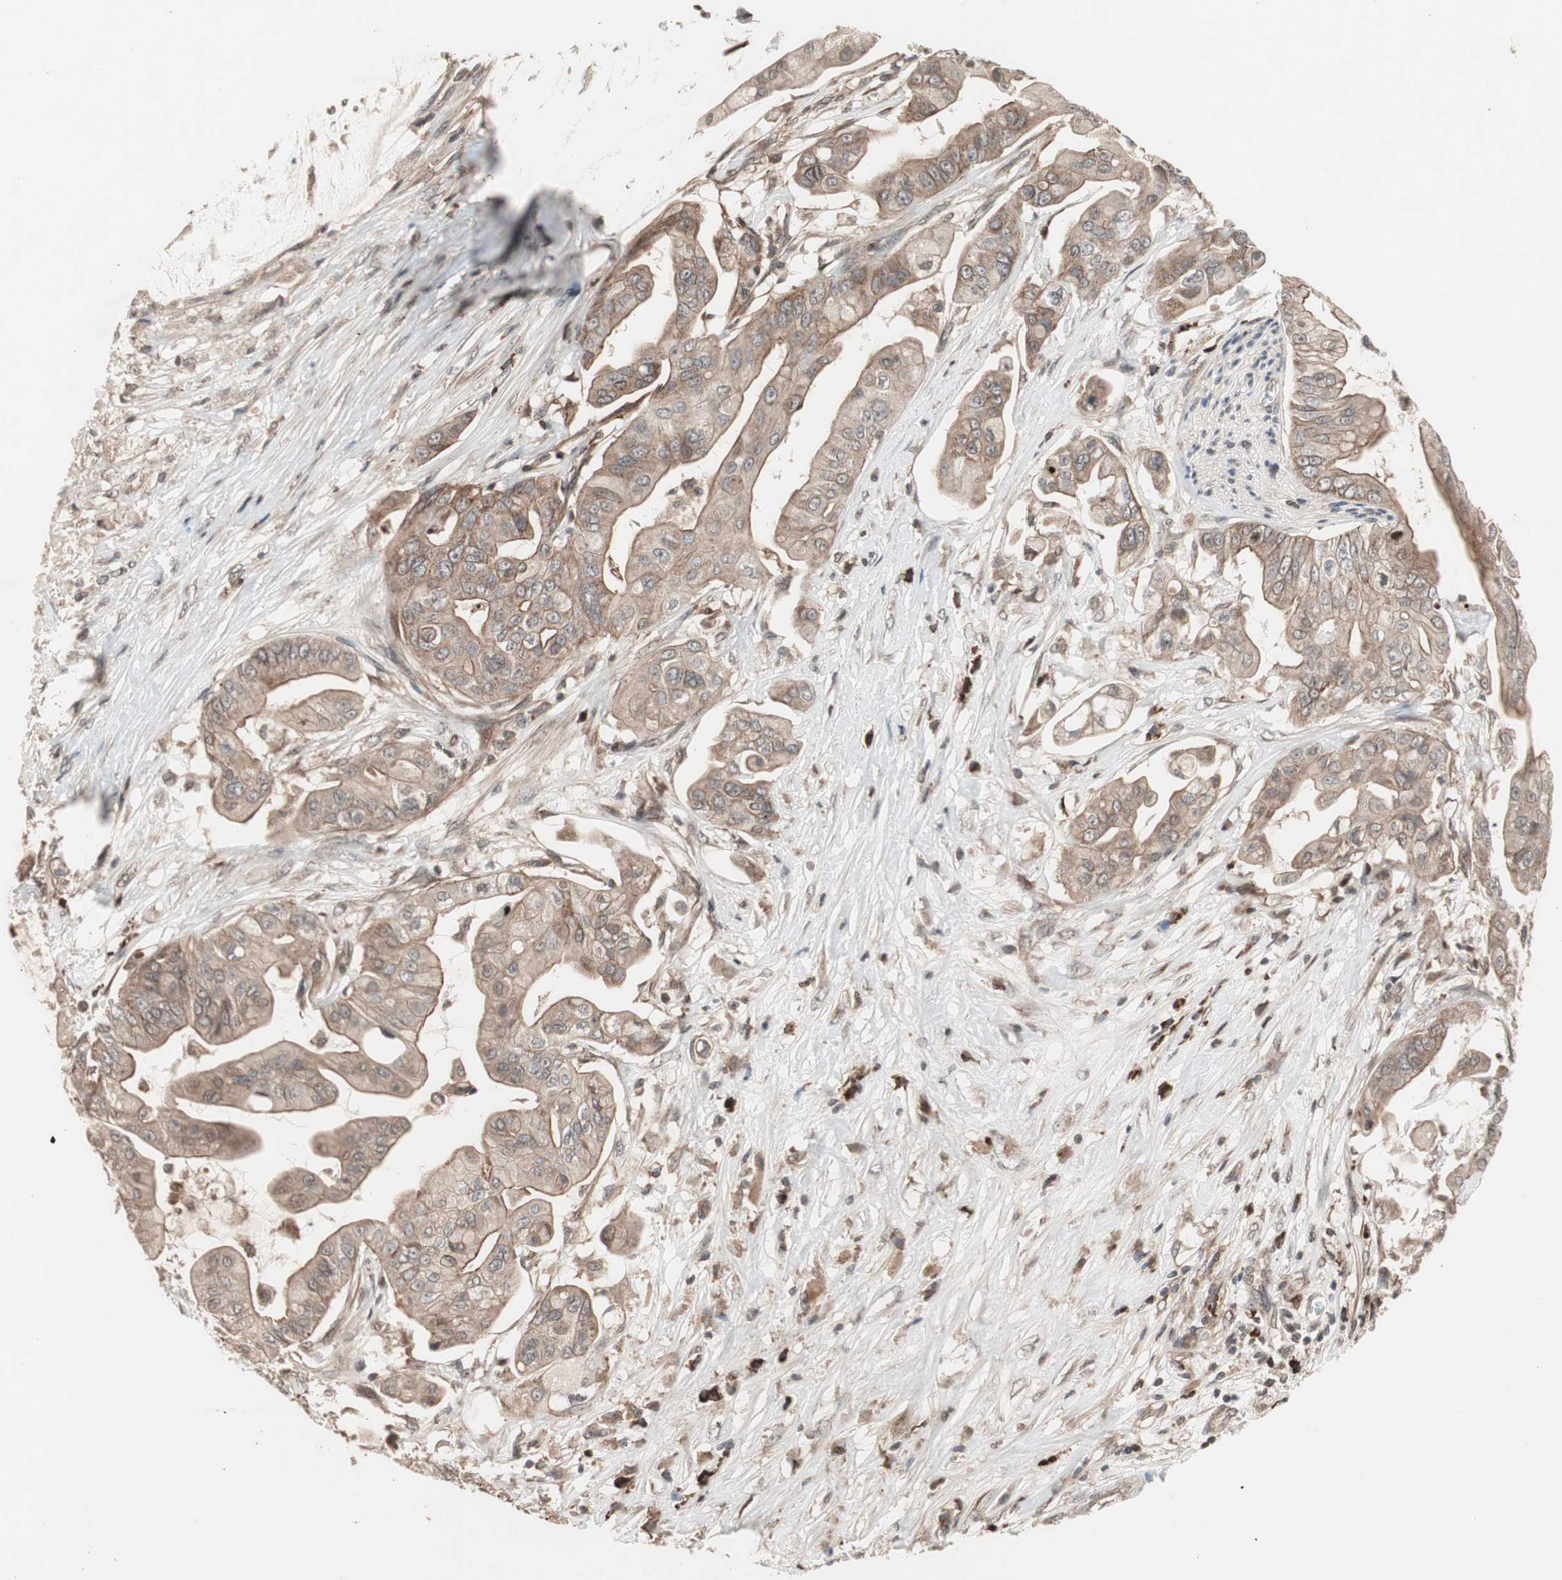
{"staining": {"intensity": "moderate", "quantity": ">75%", "location": "cytoplasmic/membranous"}, "tissue": "pancreatic cancer", "cell_type": "Tumor cells", "image_type": "cancer", "snomed": [{"axis": "morphology", "description": "Adenocarcinoma, NOS"}, {"axis": "topography", "description": "Pancreas"}], "caption": "A brown stain highlights moderate cytoplasmic/membranous expression of a protein in pancreatic adenocarcinoma tumor cells.", "gene": "NF2", "patient": {"sex": "female", "age": 75}}